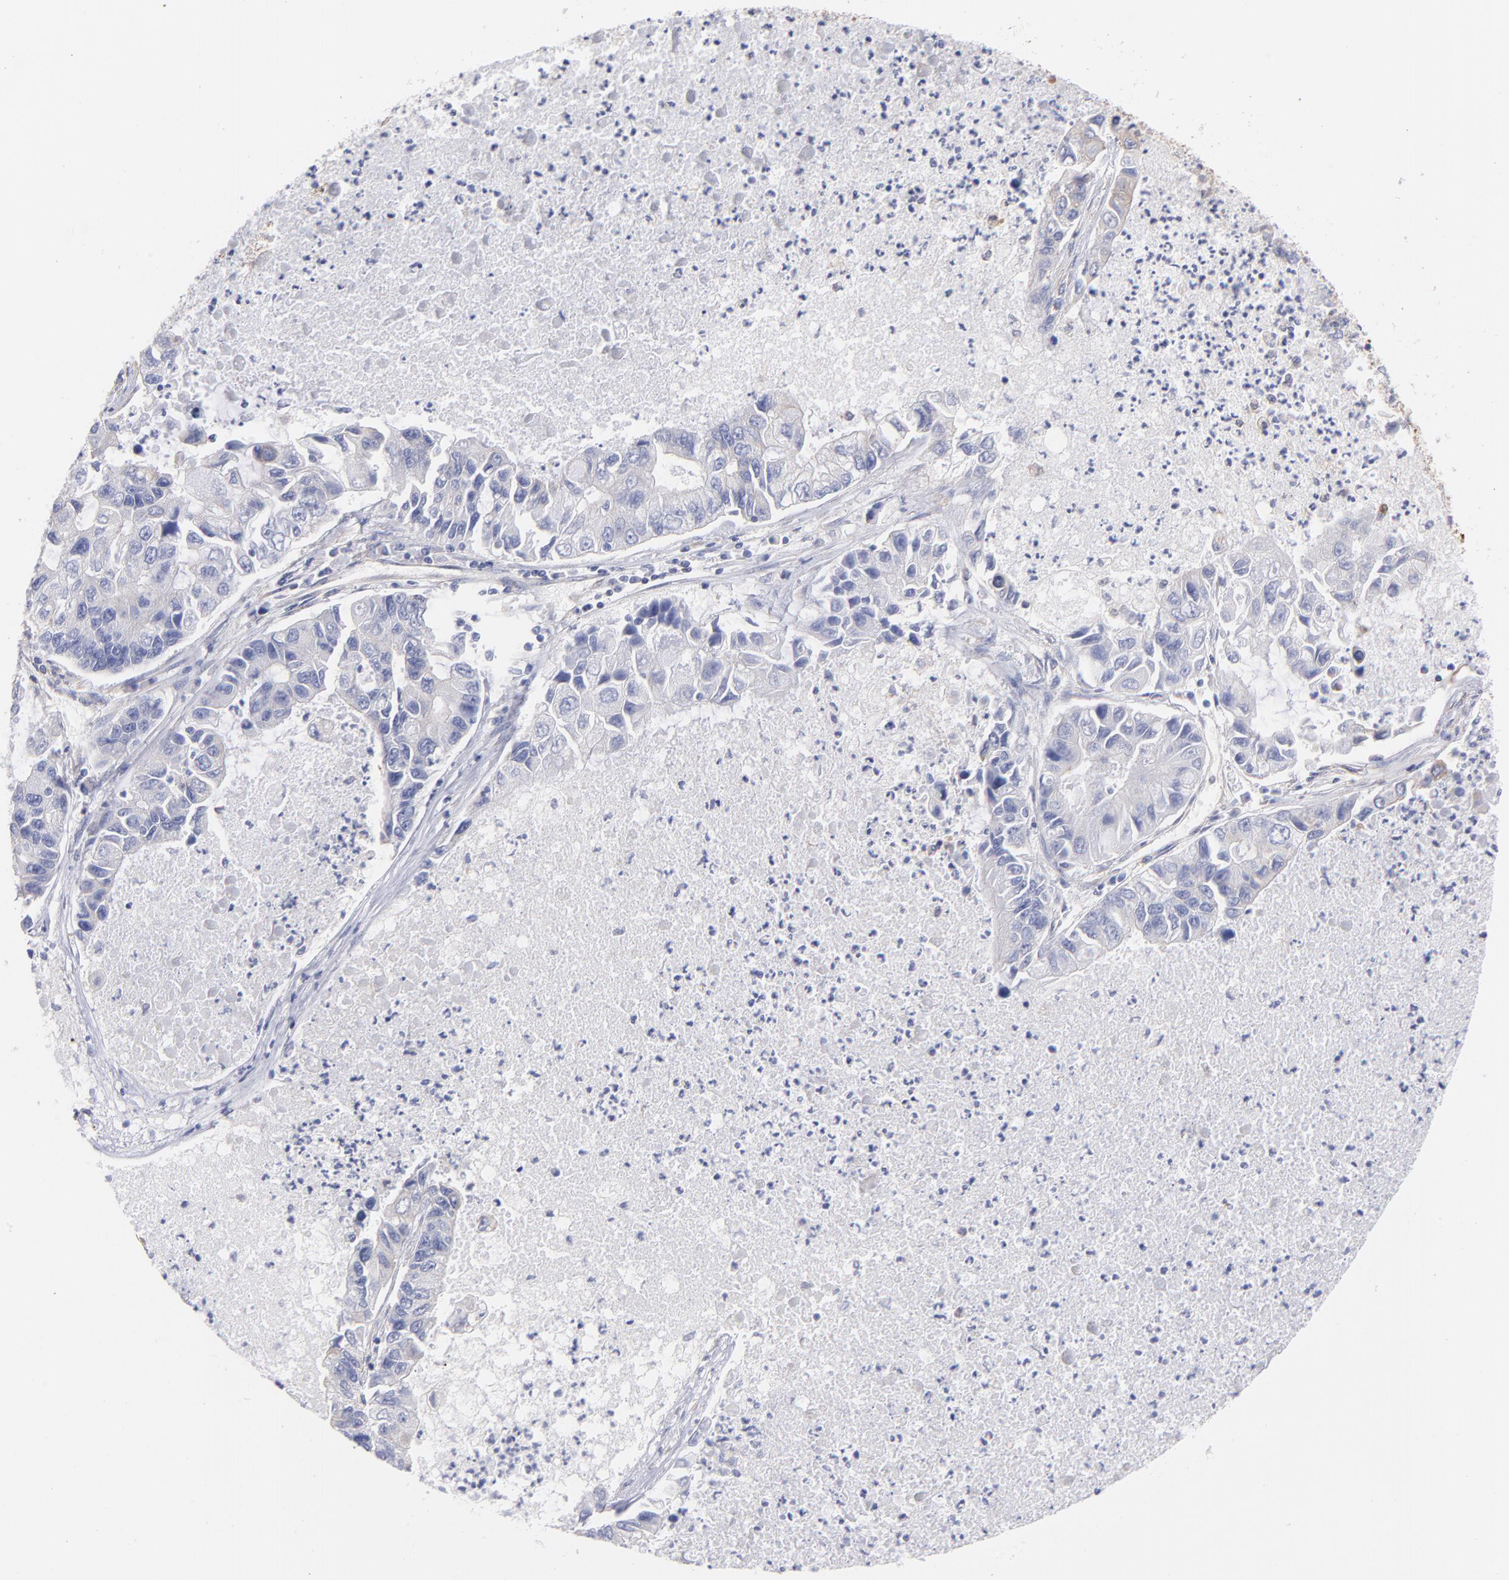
{"staining": {"intensity": "negative", "quantity": "none", "location": "none"}, "tissue": "lung cancer", "cell_type": "Tumor cells", "image_type": "cancer", "snomed": [{"axis": "morphology", "description": "Adenocarcinoma, NOS"}, {"axis": "topography", "description": "Lung"}], "caption": "Tumor cells are negative for brown protein staining in lung cancer (adenocarcinoma).", "gene": "PLEC", "patient": {"sex": "female", "age": 51}}